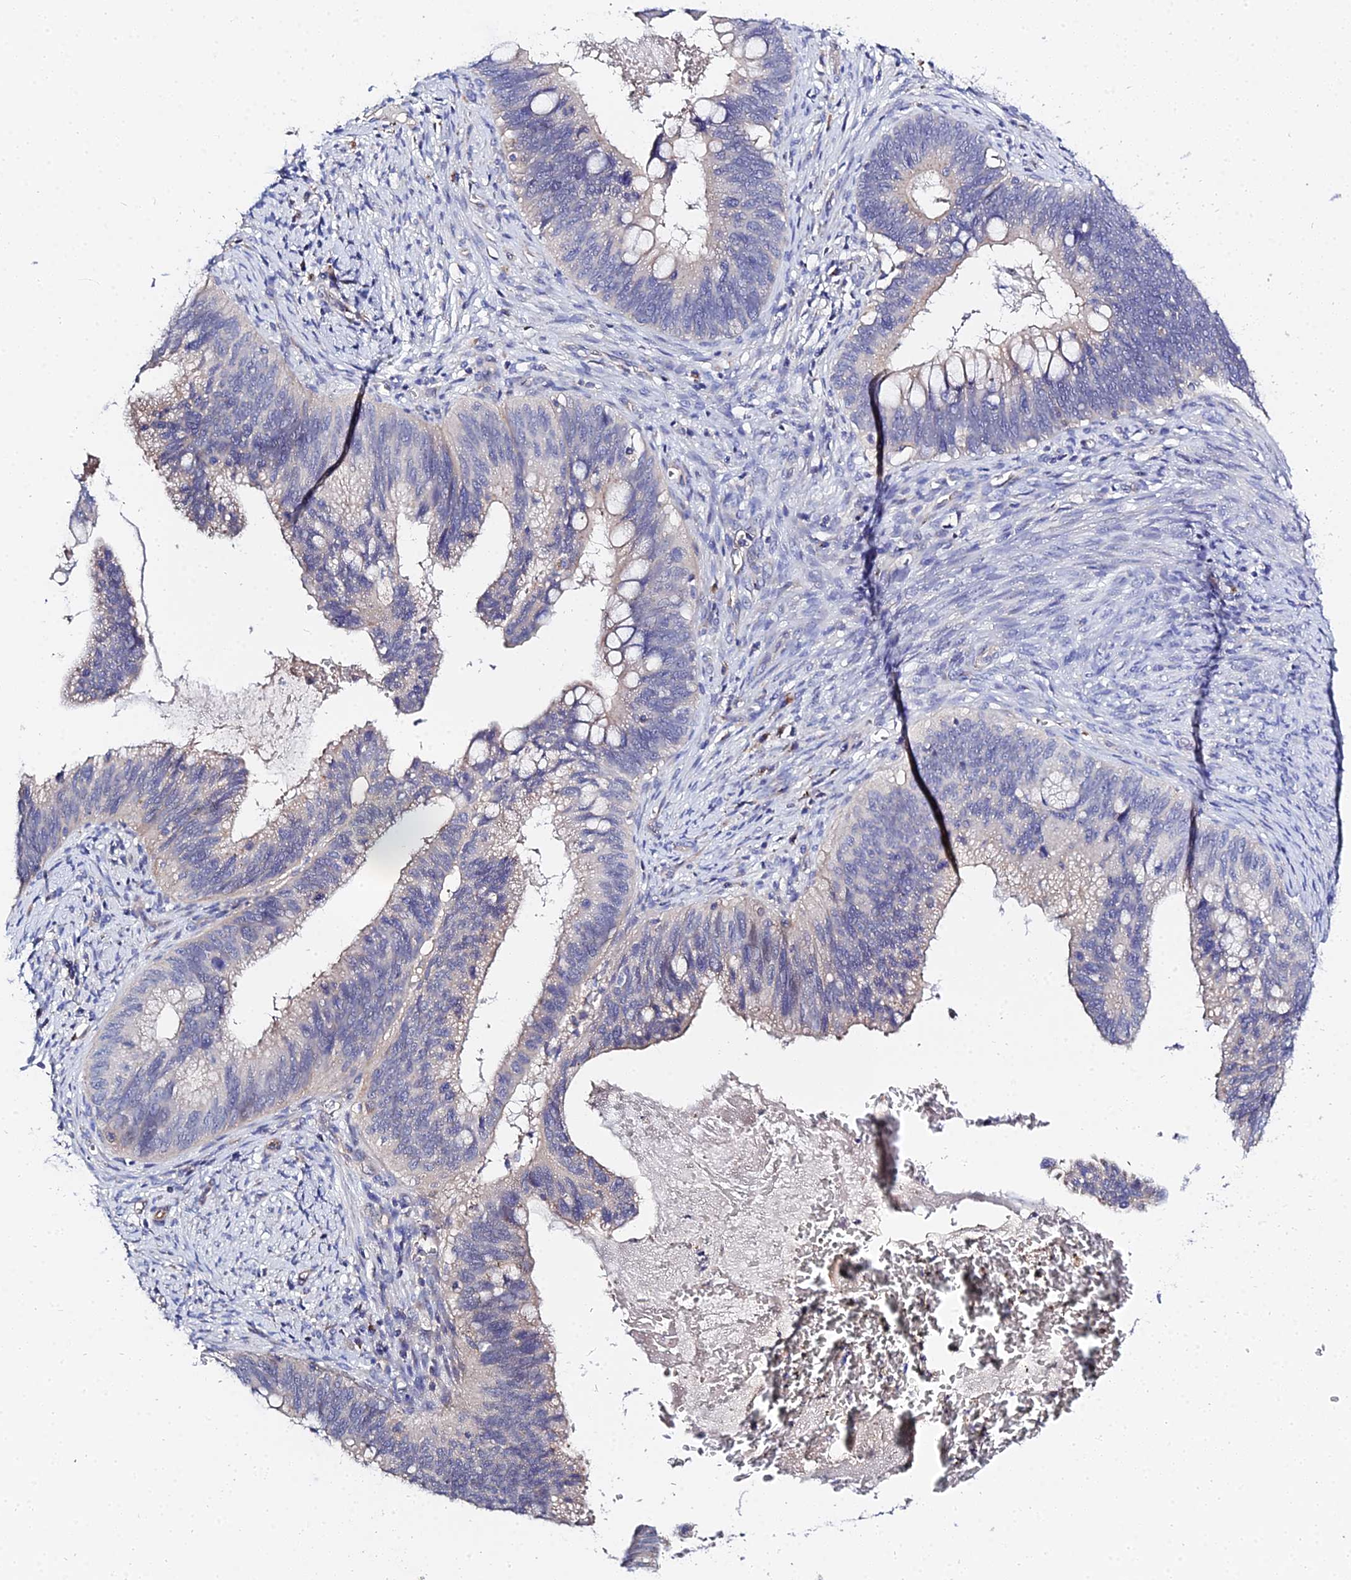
{"staining": {"intensity": "weak", "quantity": "25%-75%", "location": "cytoplasmic/membranous"}, "tissue": "cervical cancer", "cell_type": "Tumor cells", "image_type": "cancer", "snomed": [{"axis": "morphology", "description": "Adenocarcinoma, NOS"}, {"axis": "topography", "description": "Cervix"}], "caption": "Cervical adenocarcinoma was stained to show a protein in brown. There is low levels of weak cytoplasmic/membranous expression in approximately 25%-75% of tumor cells.", "gene": "APOBEC3H", "patient": {"sex": "female", "age": 42}}